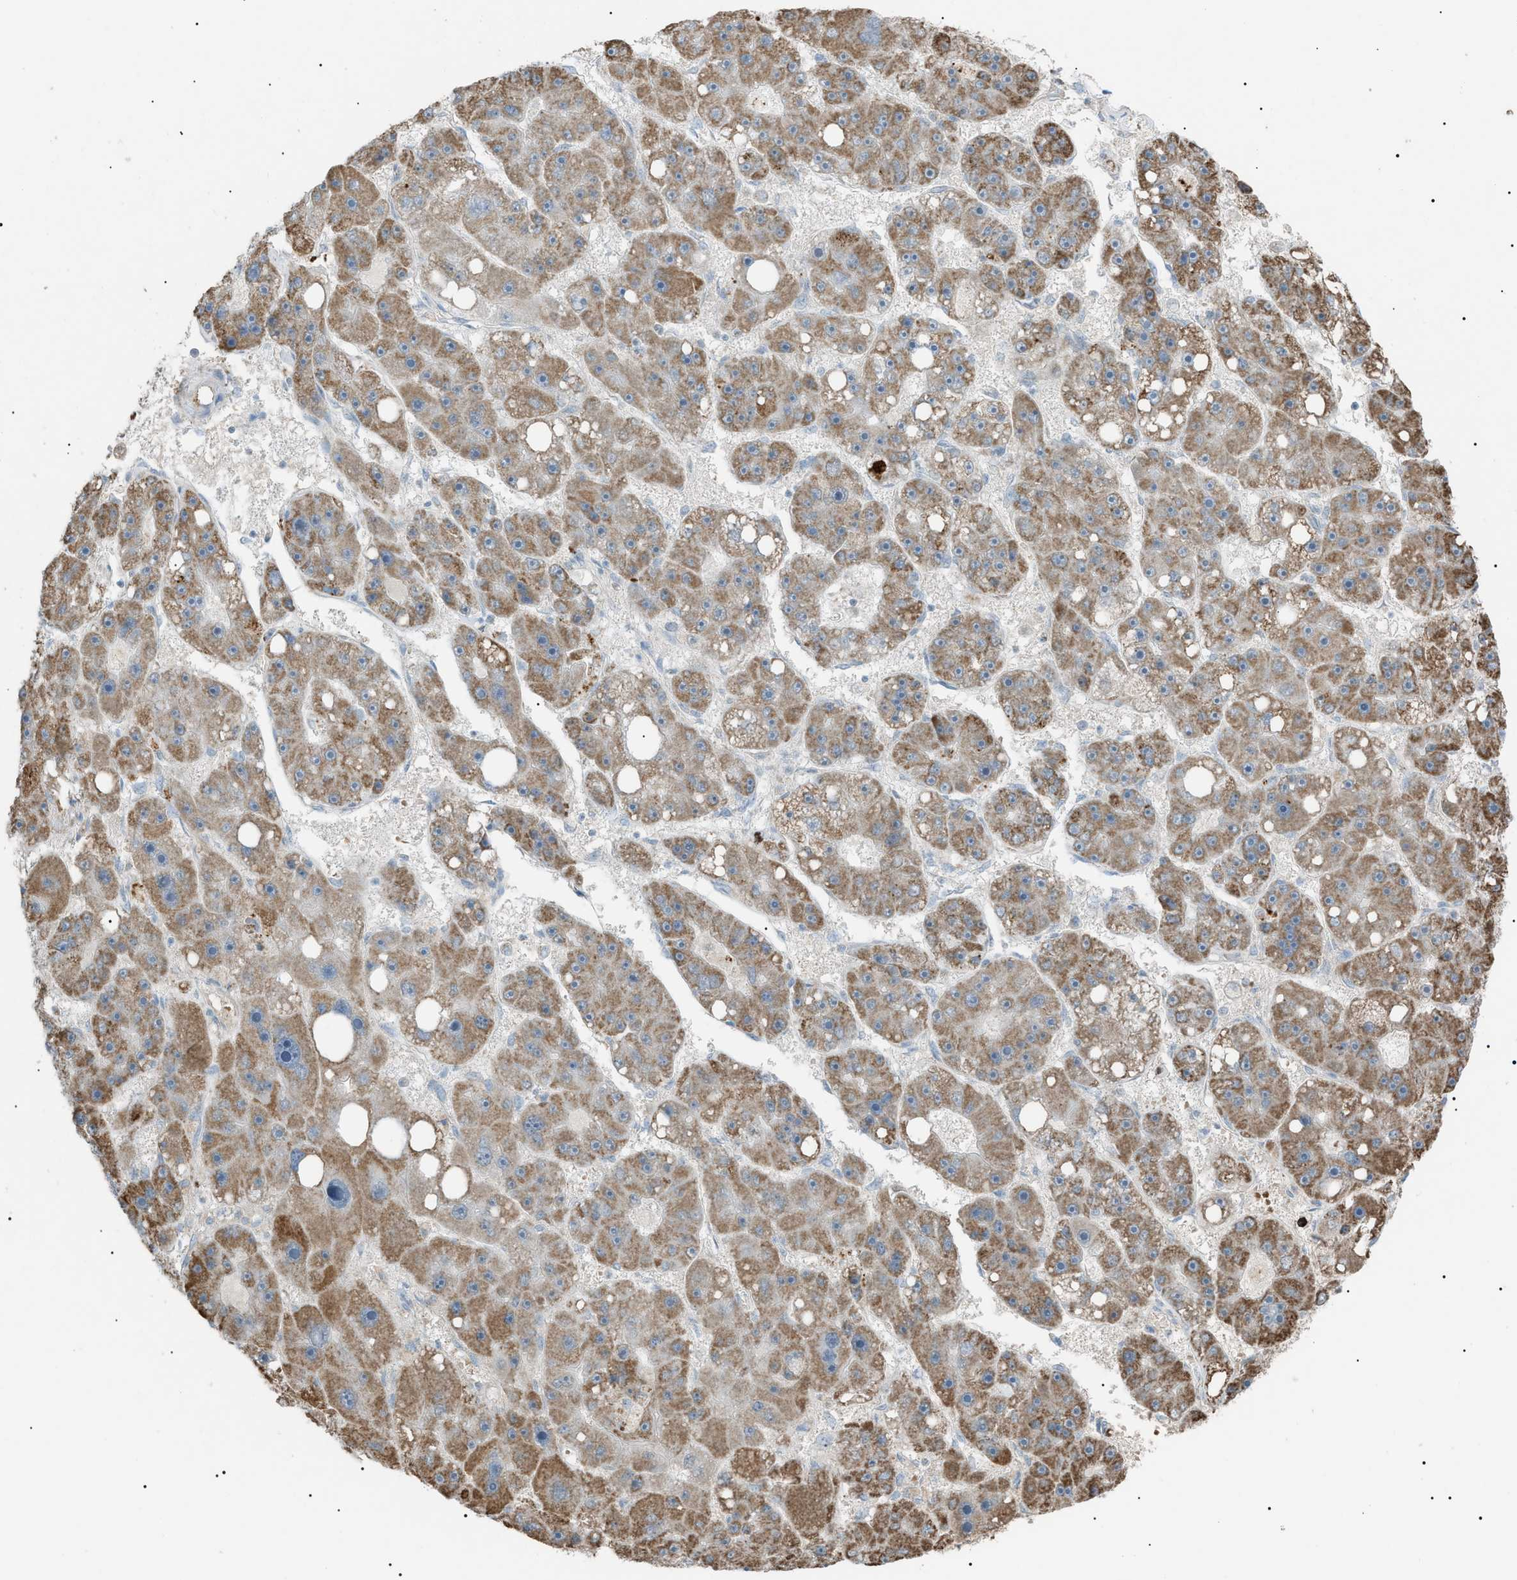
{"staining": {"intensity": "moderate", "quantity": ">75%", "location": "cytoplasmic/membranous"}, "tissue": "liver cancer", "cell_type": "Tumor cells", "image_type": "cancer", "snomed": [{"axis": "morphology", "description": "Carcinoma, Hepatocellular, NOS"}, {"axis": "topography", "description": "Liver"}], "caption": "About >75% of tumor cells in human liver cancer demonstrate moderate cytoplasmic/membranous protein expression as visualized by brown immunohistochemical staining.", "gene": "ZNF516", "patient": {"sex": "female", "age": 61}}